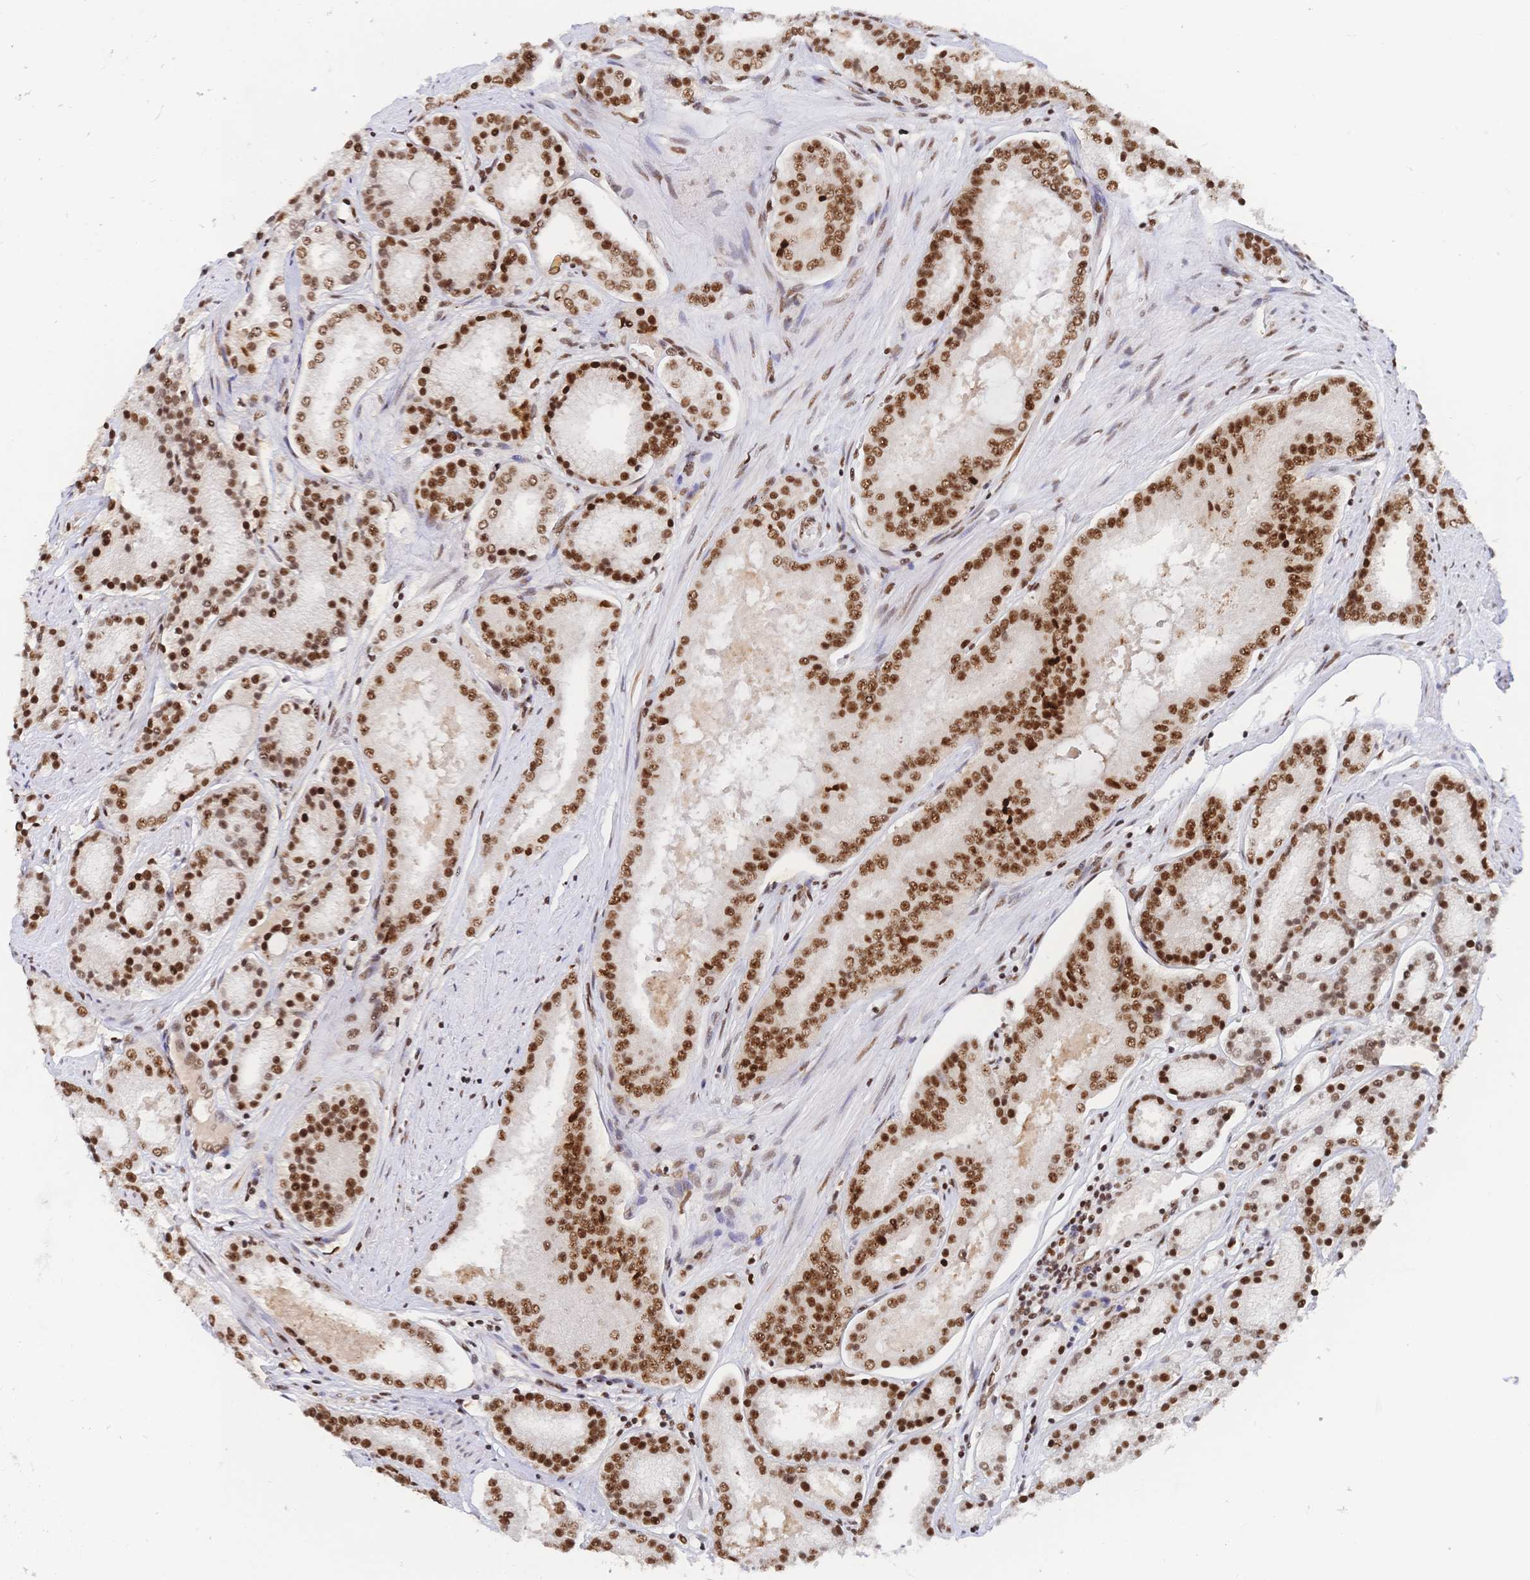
{"staining": {"intensity": "strong", "quantity": ">75%", "location": "nuclear"}, "tissue": "prostate cancer", "cell_type": "Tumor cells", "image_type": "cancer", "snomed": [{"axis": "morphology", "description": "Adenocarcinoma, High grade"}, {"axis": "topography", "description": "Prostate"}], "caption": "Protein analysis of prostate cancer tissue shows strong nuclear expression in approximately >75% of tumor cells.", "gene": "SRSF1", "patient": {"sex": "male", "age": 63}}